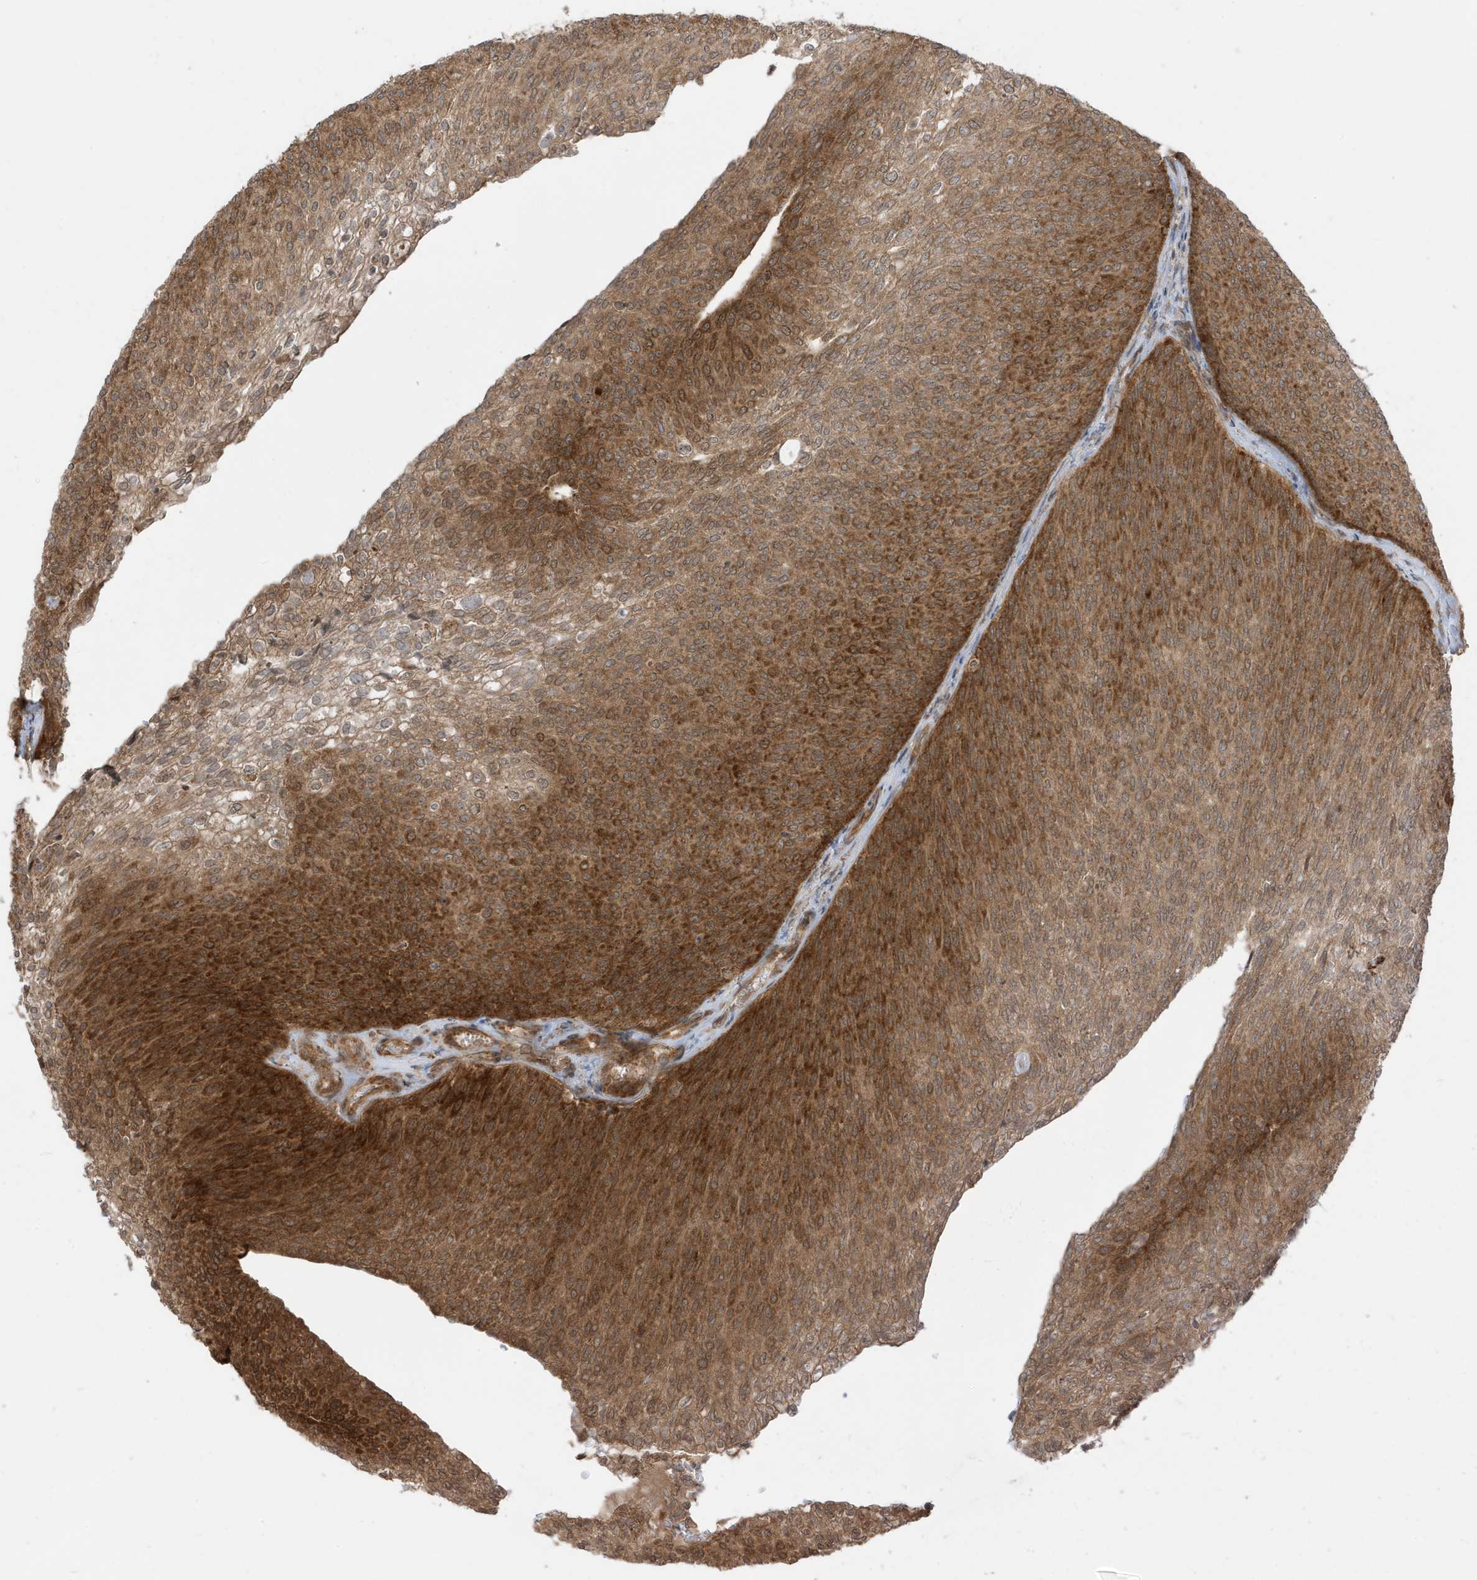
{"staining": {"intensity": "strong", "quantity": ">75%", "location": "cytoplasmic/membranous"}, "tissue": "urothelial cancer", "cell_type": "Tumor cells", "image_type": "cancer", "snomed": [{"axis": "morphology", "description": "Urothelial carcinoma, Low grade"}, {"axis": "topography", "description": "Urinary bladder"}], "caption": "A photomicrograph of human urothelial cancer stained for a protein shows strong cytoplasmic/membranous brown staining in tumor cells. Using DAB (brown) and hematoxylin (blue) stains, captured at high magnification using brightfield microscopy.", "gene": "DHX36", "patient": {"sex": "female", "age": 79}}